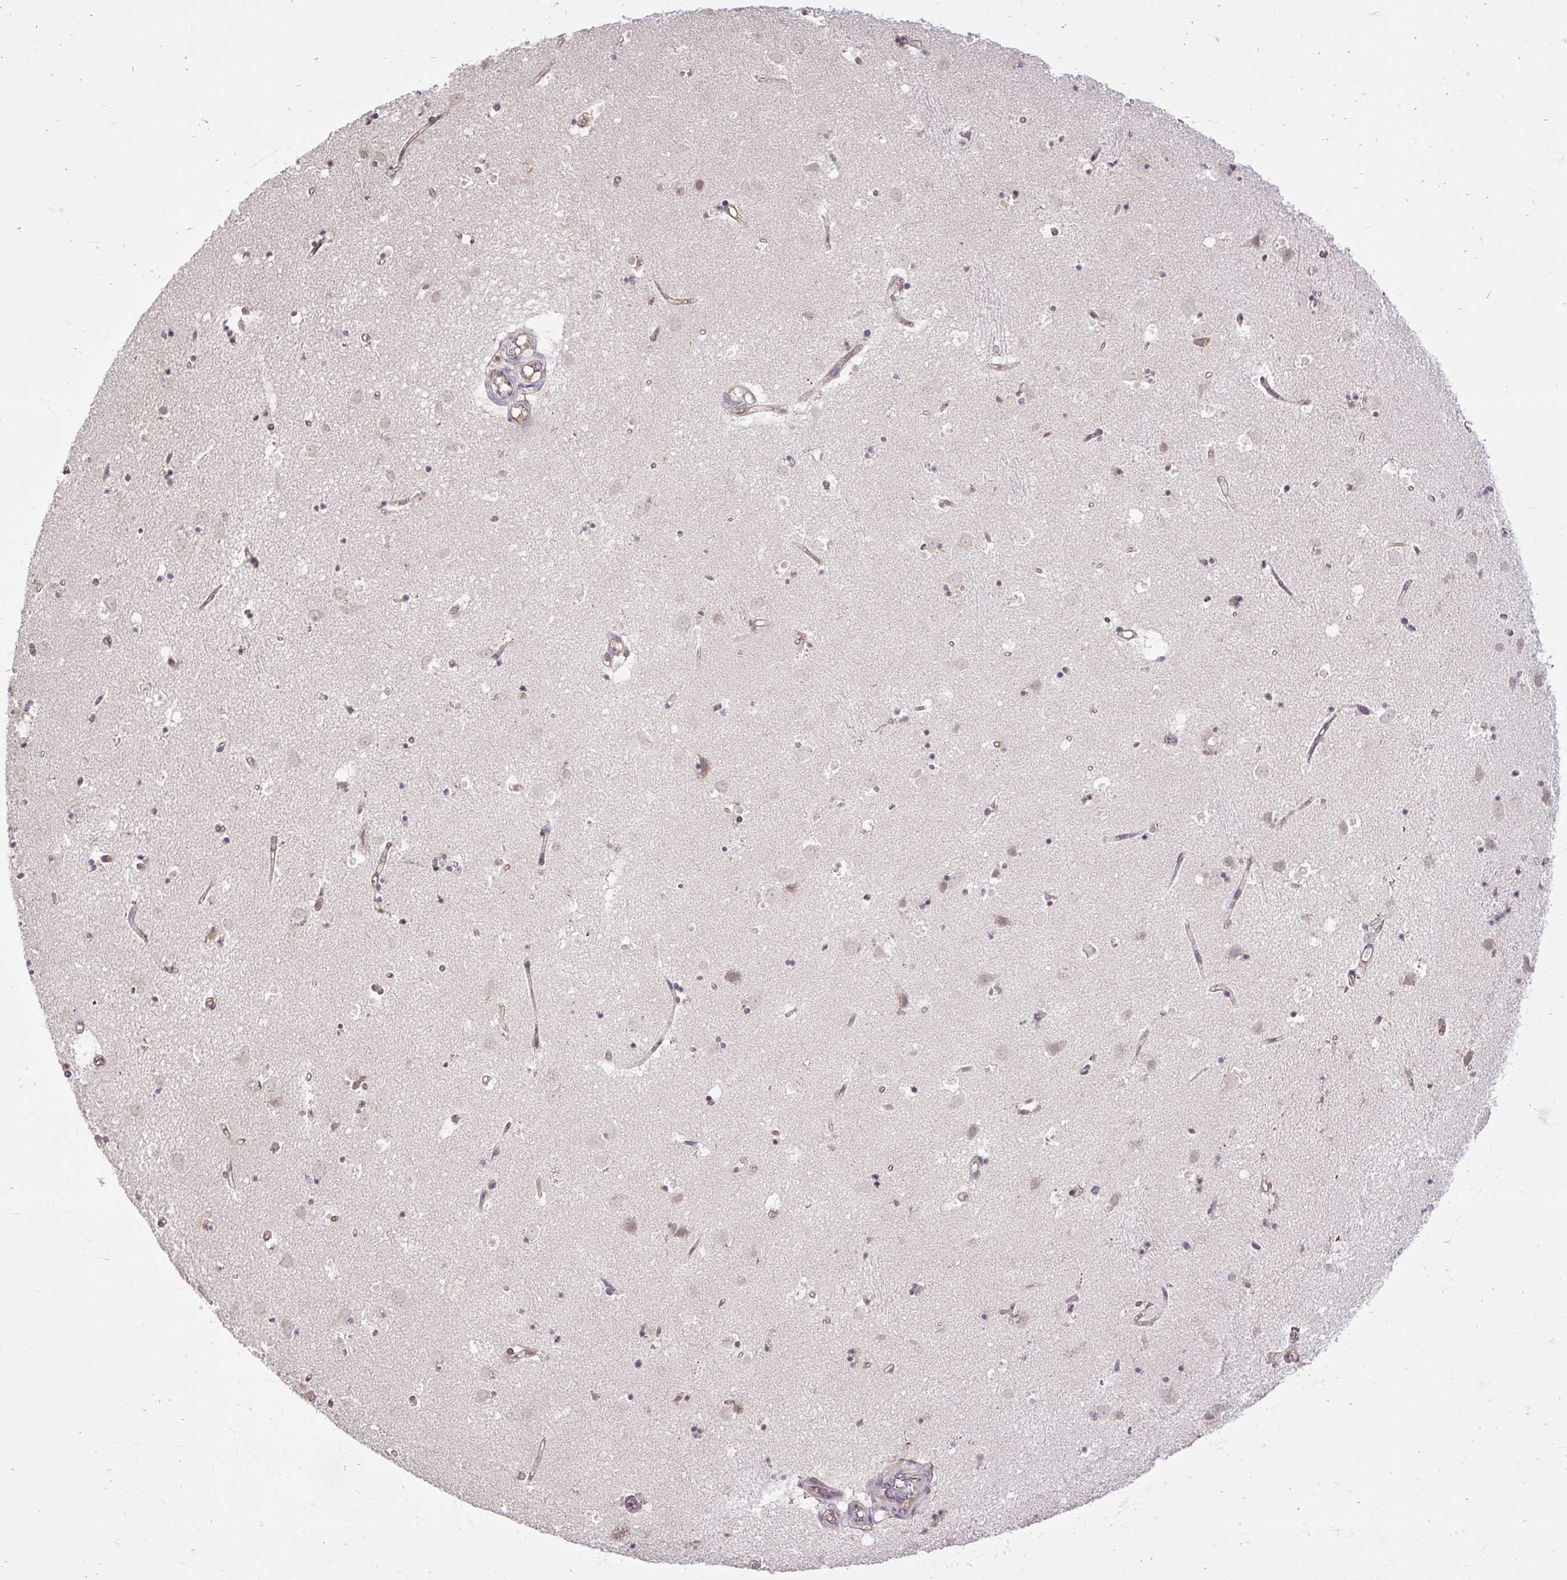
{"staining": {"intensity": "negative", "quantity": "none", "location": "none"}, "tissue": "caudate", "cell_type": "Glial cells", "image_type": "normal", "snomed": [{"axis": "morphology", "description": "Normal tissue, NOS"}, {"axis": "topography", "description": "Lateral ventricle wall"}], "caption": "Photomicrograph shows no protein positivity in glial cells of benign caudate.", "gene": "SMC4", "patient": {"sex": "male", "age": 58}}